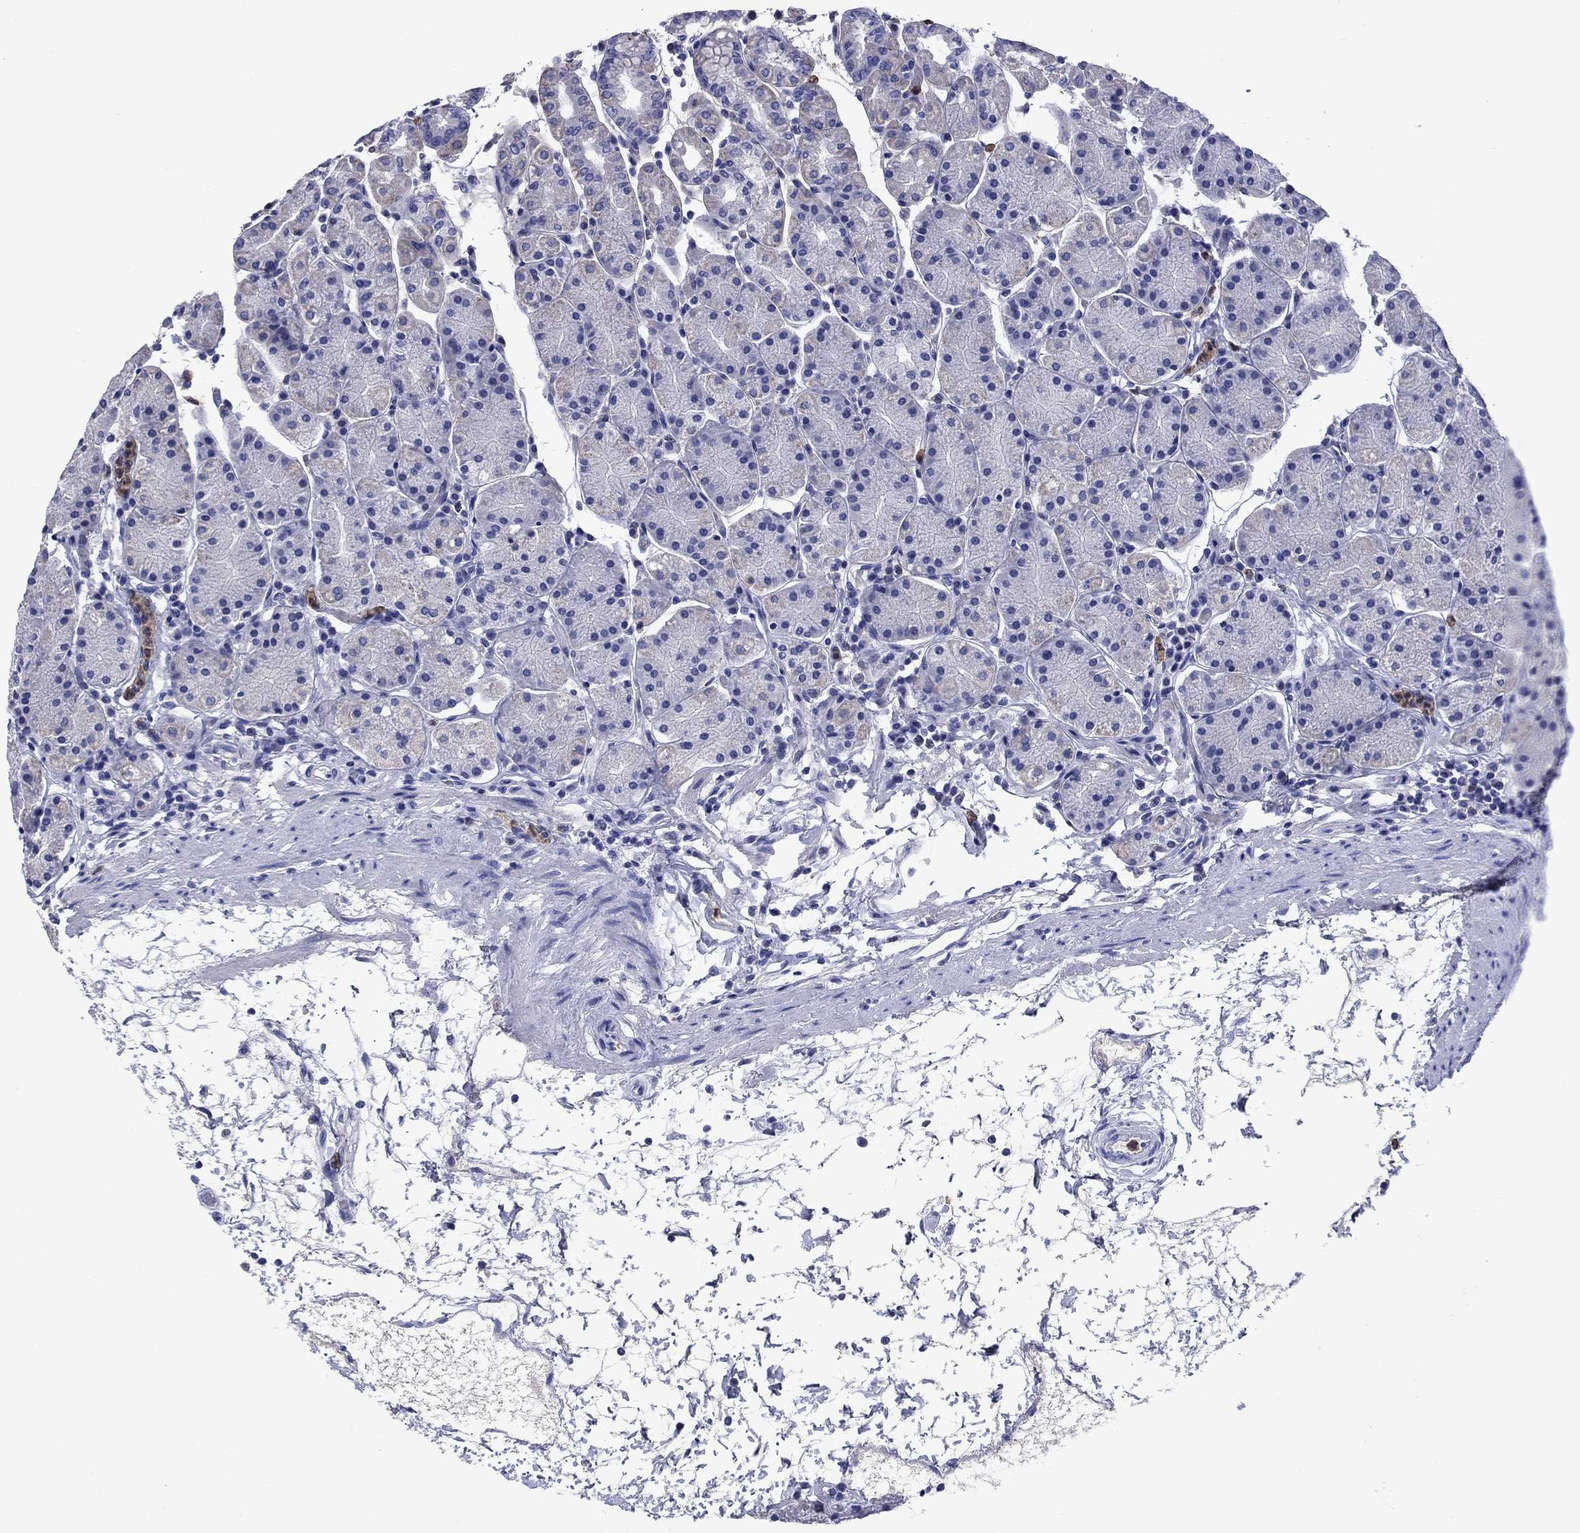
{"staining": {"intensity": "negative", "quantity": "none", "location": "none"}, "tissue": "stomach", "cell_type": "Glandular cells", "image_type": "normal", "snomed": [{"axis": "morphology", "description": "Normal tissue, NOS"}, {"axis": "topography", "description": "Stomach"}], "caption": "DAB (3,3'-diaminobenzidine) immunohistochemical staining of benign human stomach displays no significant staining in glandular cells.", "gene": "TFR2", "patient": {"sex": "male", "age": 54}}